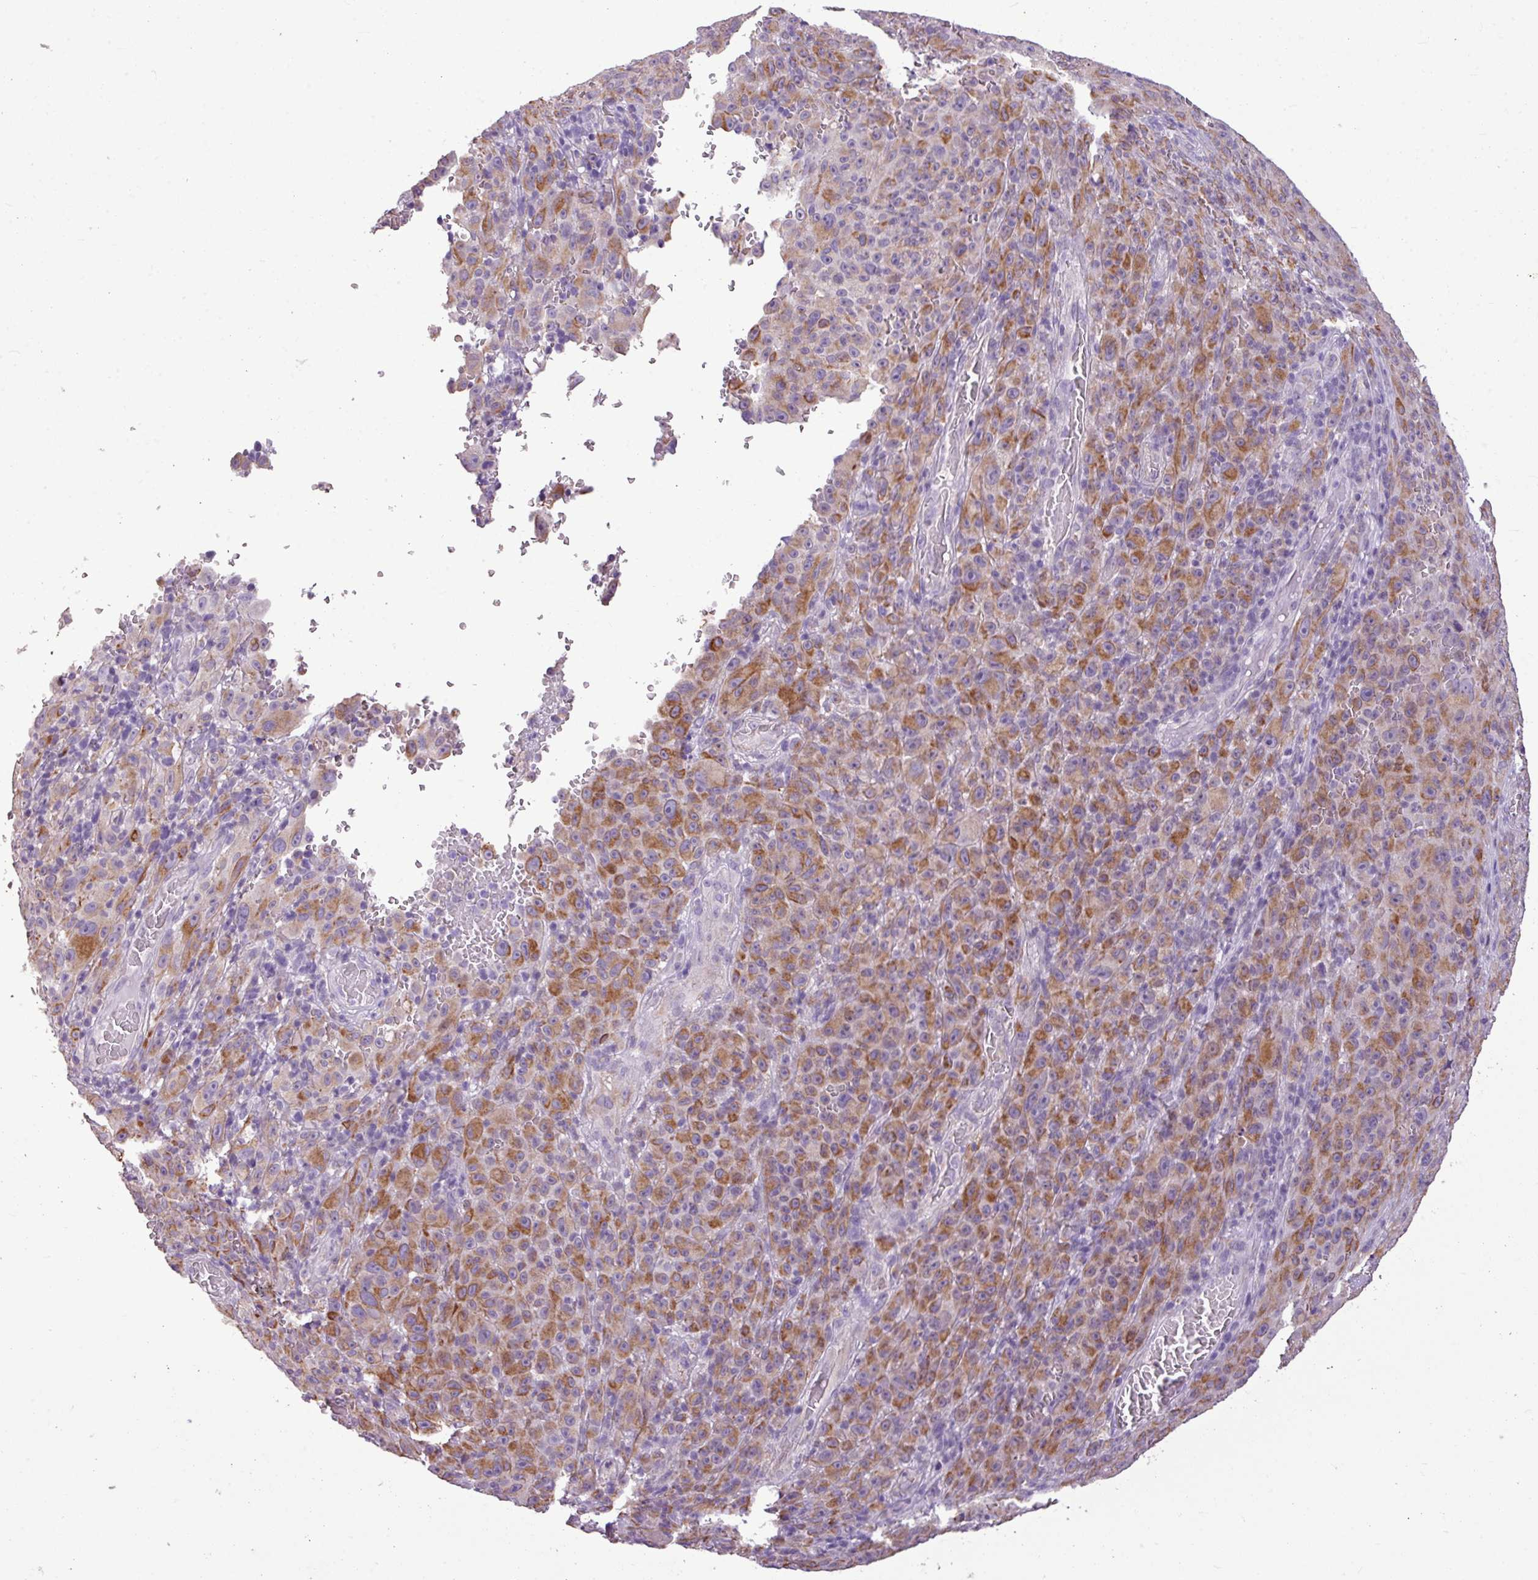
{"staining": {"intensity": "moderate", "quantity": ">75%", "location": "cytoplasmic/membranous"}, "tissue": "melanoma", "cell_type": "Tumor cells", "image_type": "cancer", "snomed": [{"axis": "morphology", "description": "Malignant melanoma, NOS"}, {"axis": "topography", "description": "Skin"}], "caption": "This micrograph demonstrates IHC staining of human melanoma, with medium moderate cytoplasmic/membranous expression in about >75% of tumor cells.", "gene": "ALDH2", "patient": {"sex": "female", "age": 82}}